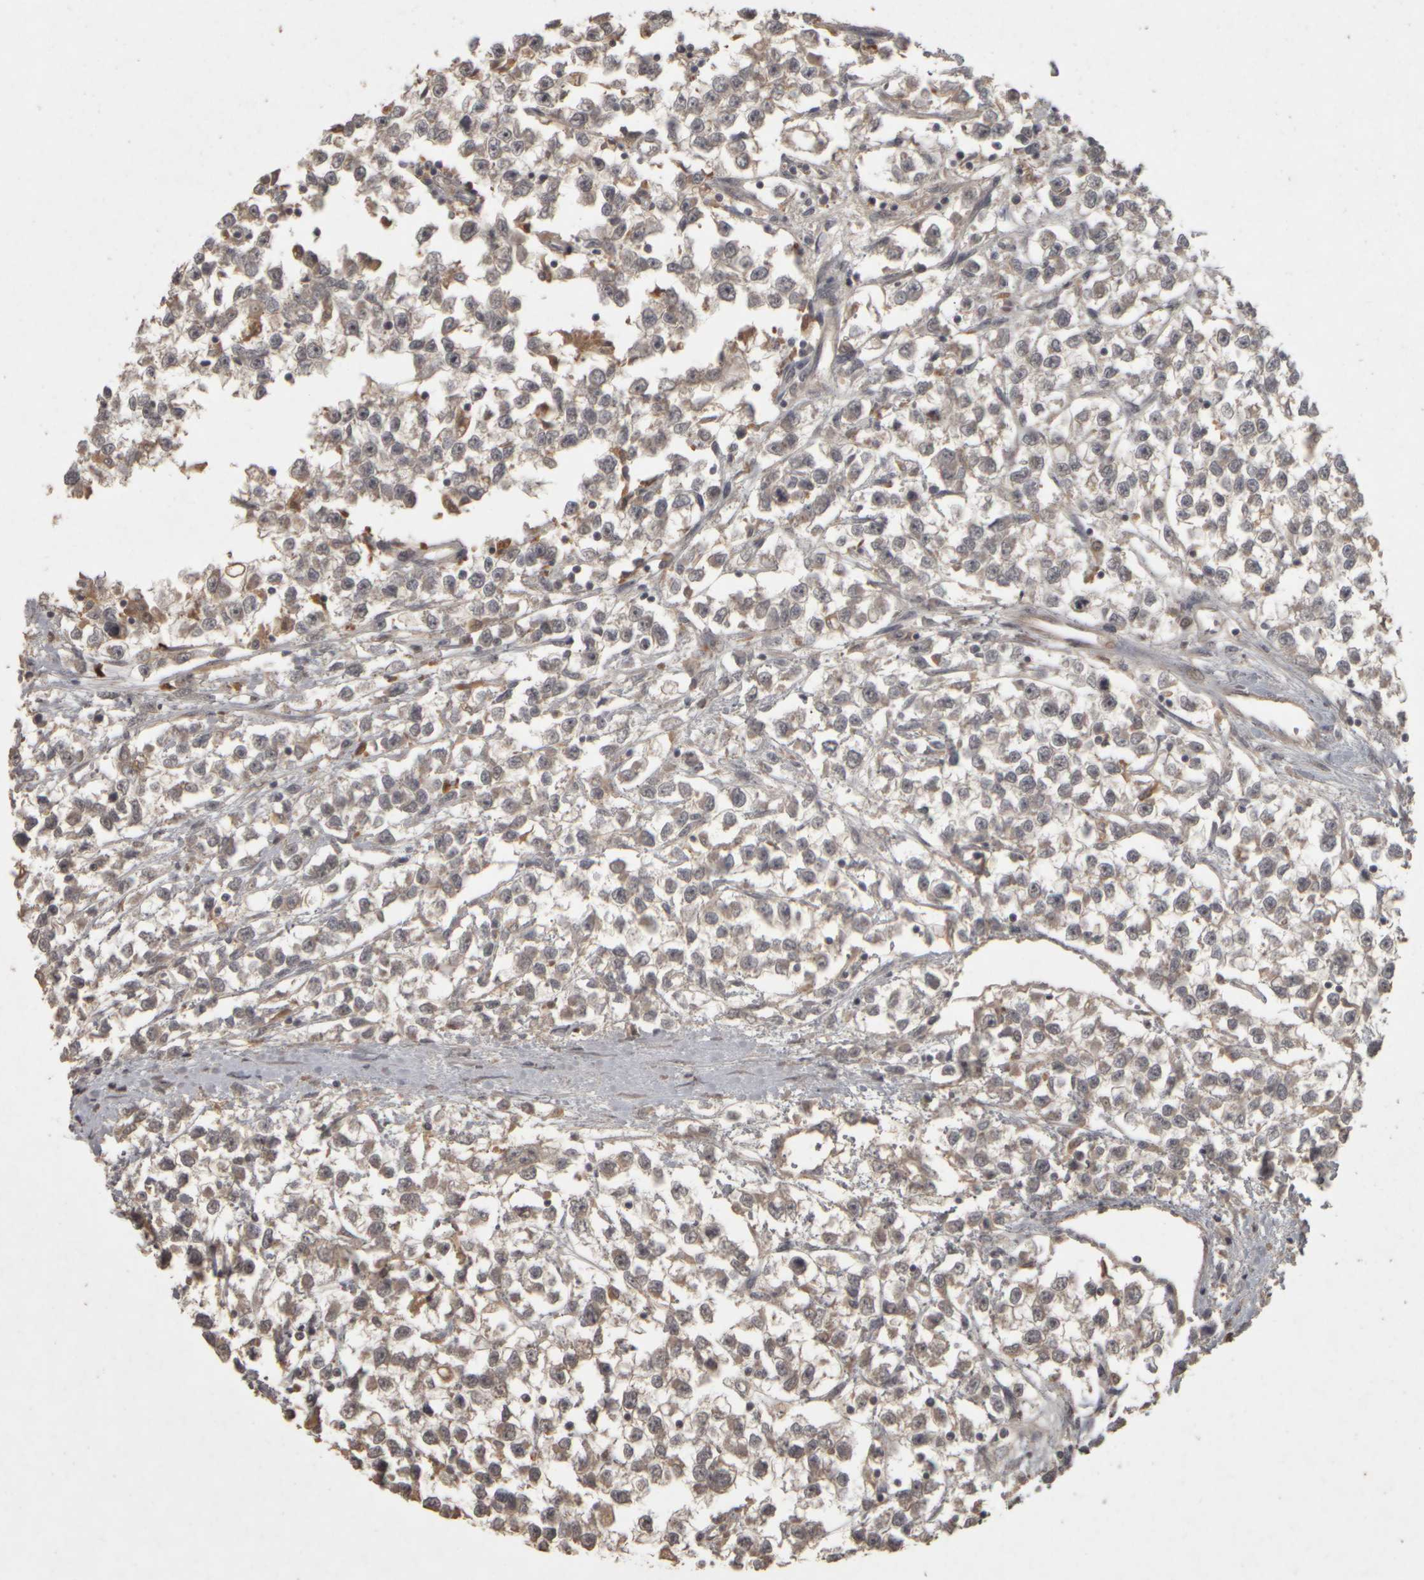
{"staining": {"intensity": "weak", "quantity": "<25%", "location": "cytoplasmic/membranous"}, "tissue": "testis cancer", "cell_type": "Tumor cells", "image_type": "cancer", "snomed": [{"axis": "morphology", "description": "Seminoma, NOS"}, {"axis": "morphology", "description": "Carcinoma, Embryonal, NOS"}, {"axis": "topography", "description": "Testis"}], "caption": "Immunohistochemistry (IHC) photomicrograph of testis seminoma stained for a protein (brown), which shows no expression in tumor cells.", "gene": "ACO1", "patient": {"sex": "male", "age": 51}}